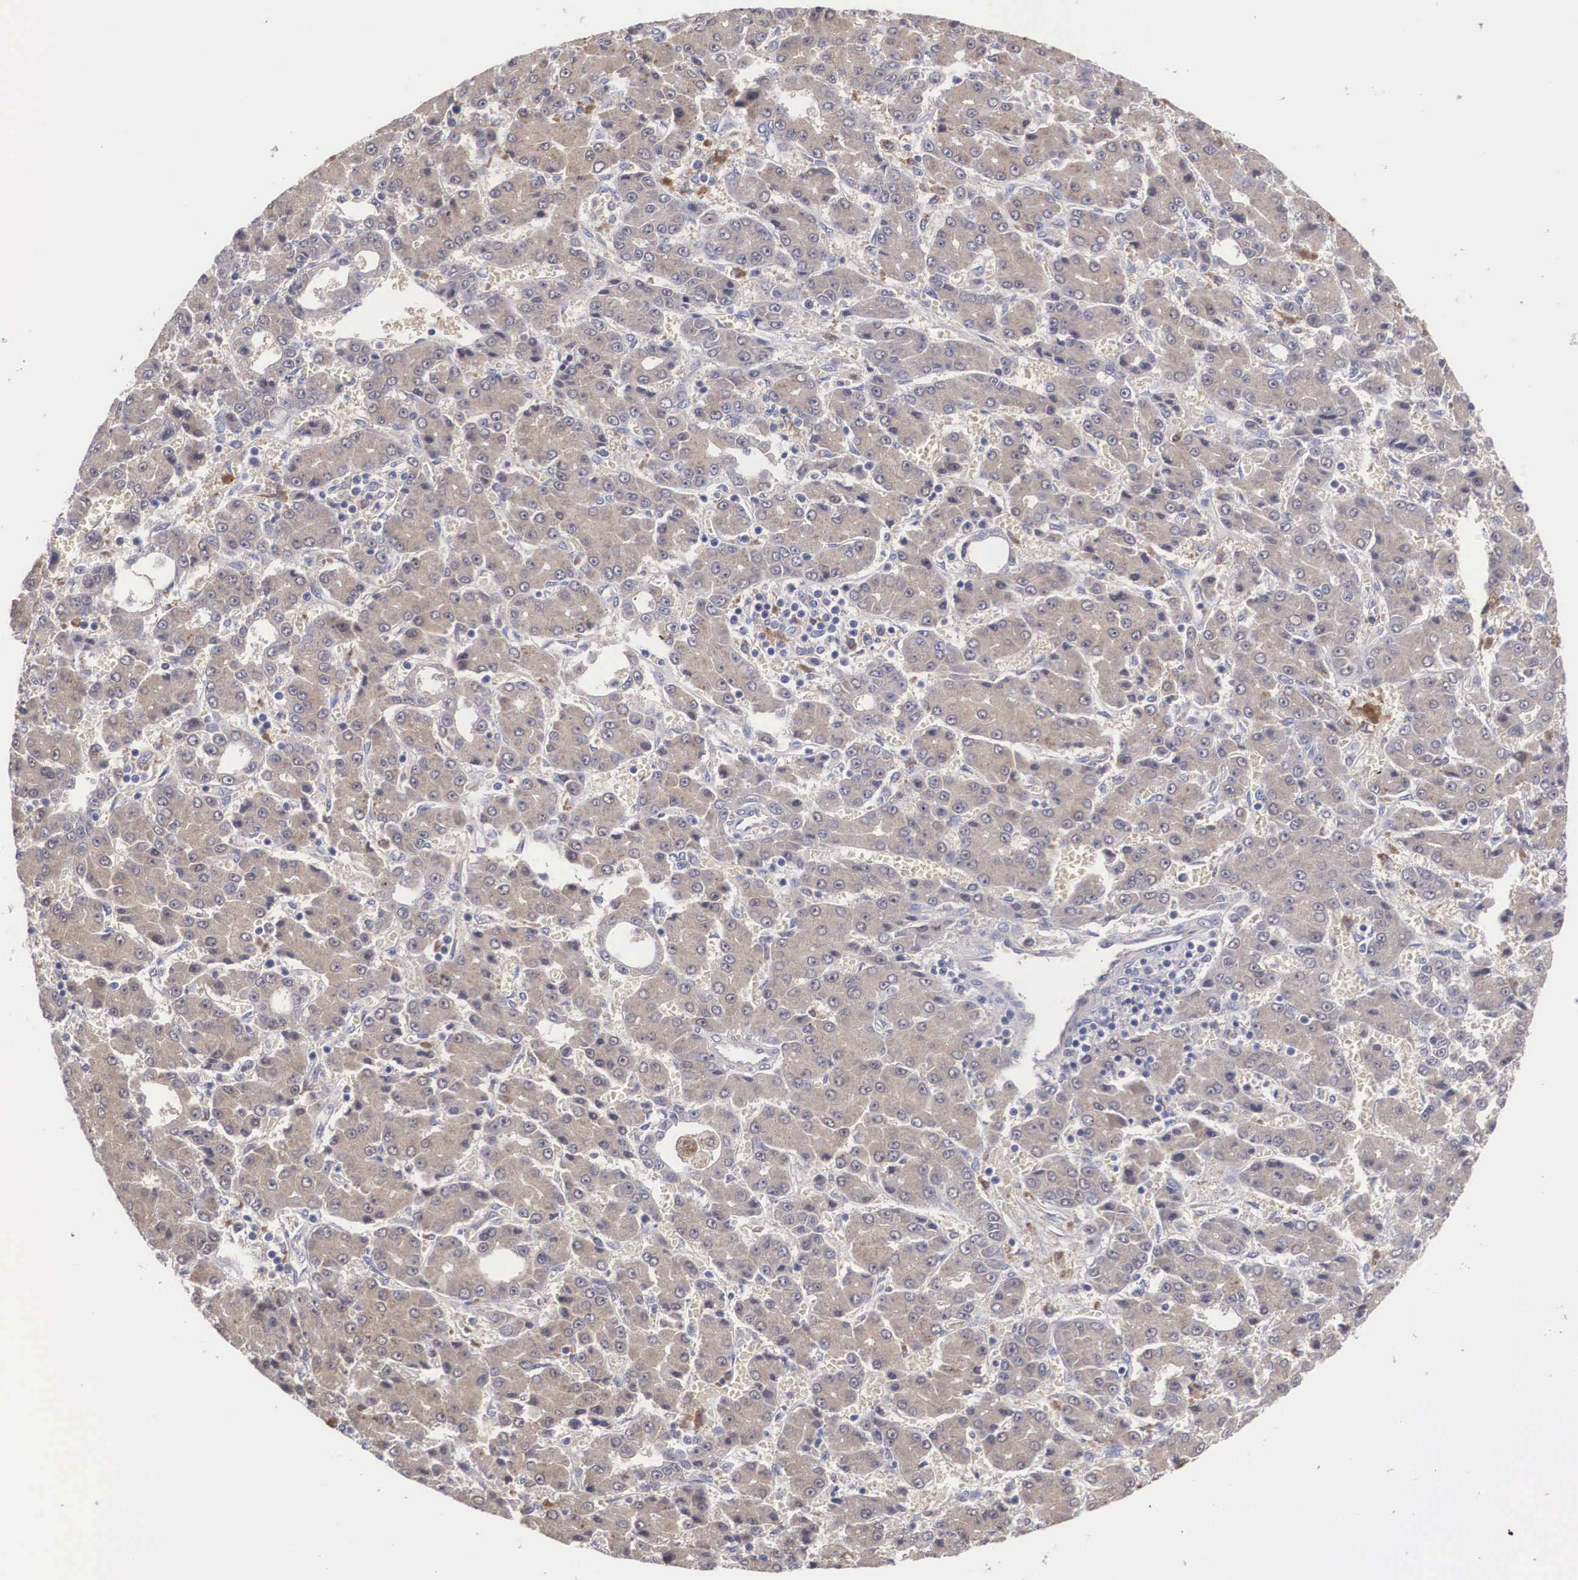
{"staining": {"intensity": "moderate", "quantity": ">75%", "location": "cytoplasmic/membranous"}, "tissue": "liver cancer", "cell_type": "Tumor cells", "image_type": "cancer", "snomed": [{"axis": "morphology", "description": "Carcinoma, Hepatocellular, NOS"}, {"axis": "topography", "description": "Liver"}], "caption": "A high-resolution image shows IHC staining of liver hepatocellular carcinoma, which displays moderate cytoplasmic/membranous positivity in about >75% of tumor cells.", "gene": "ABHD4", "patient": {"sex": "male", "age": 69}}